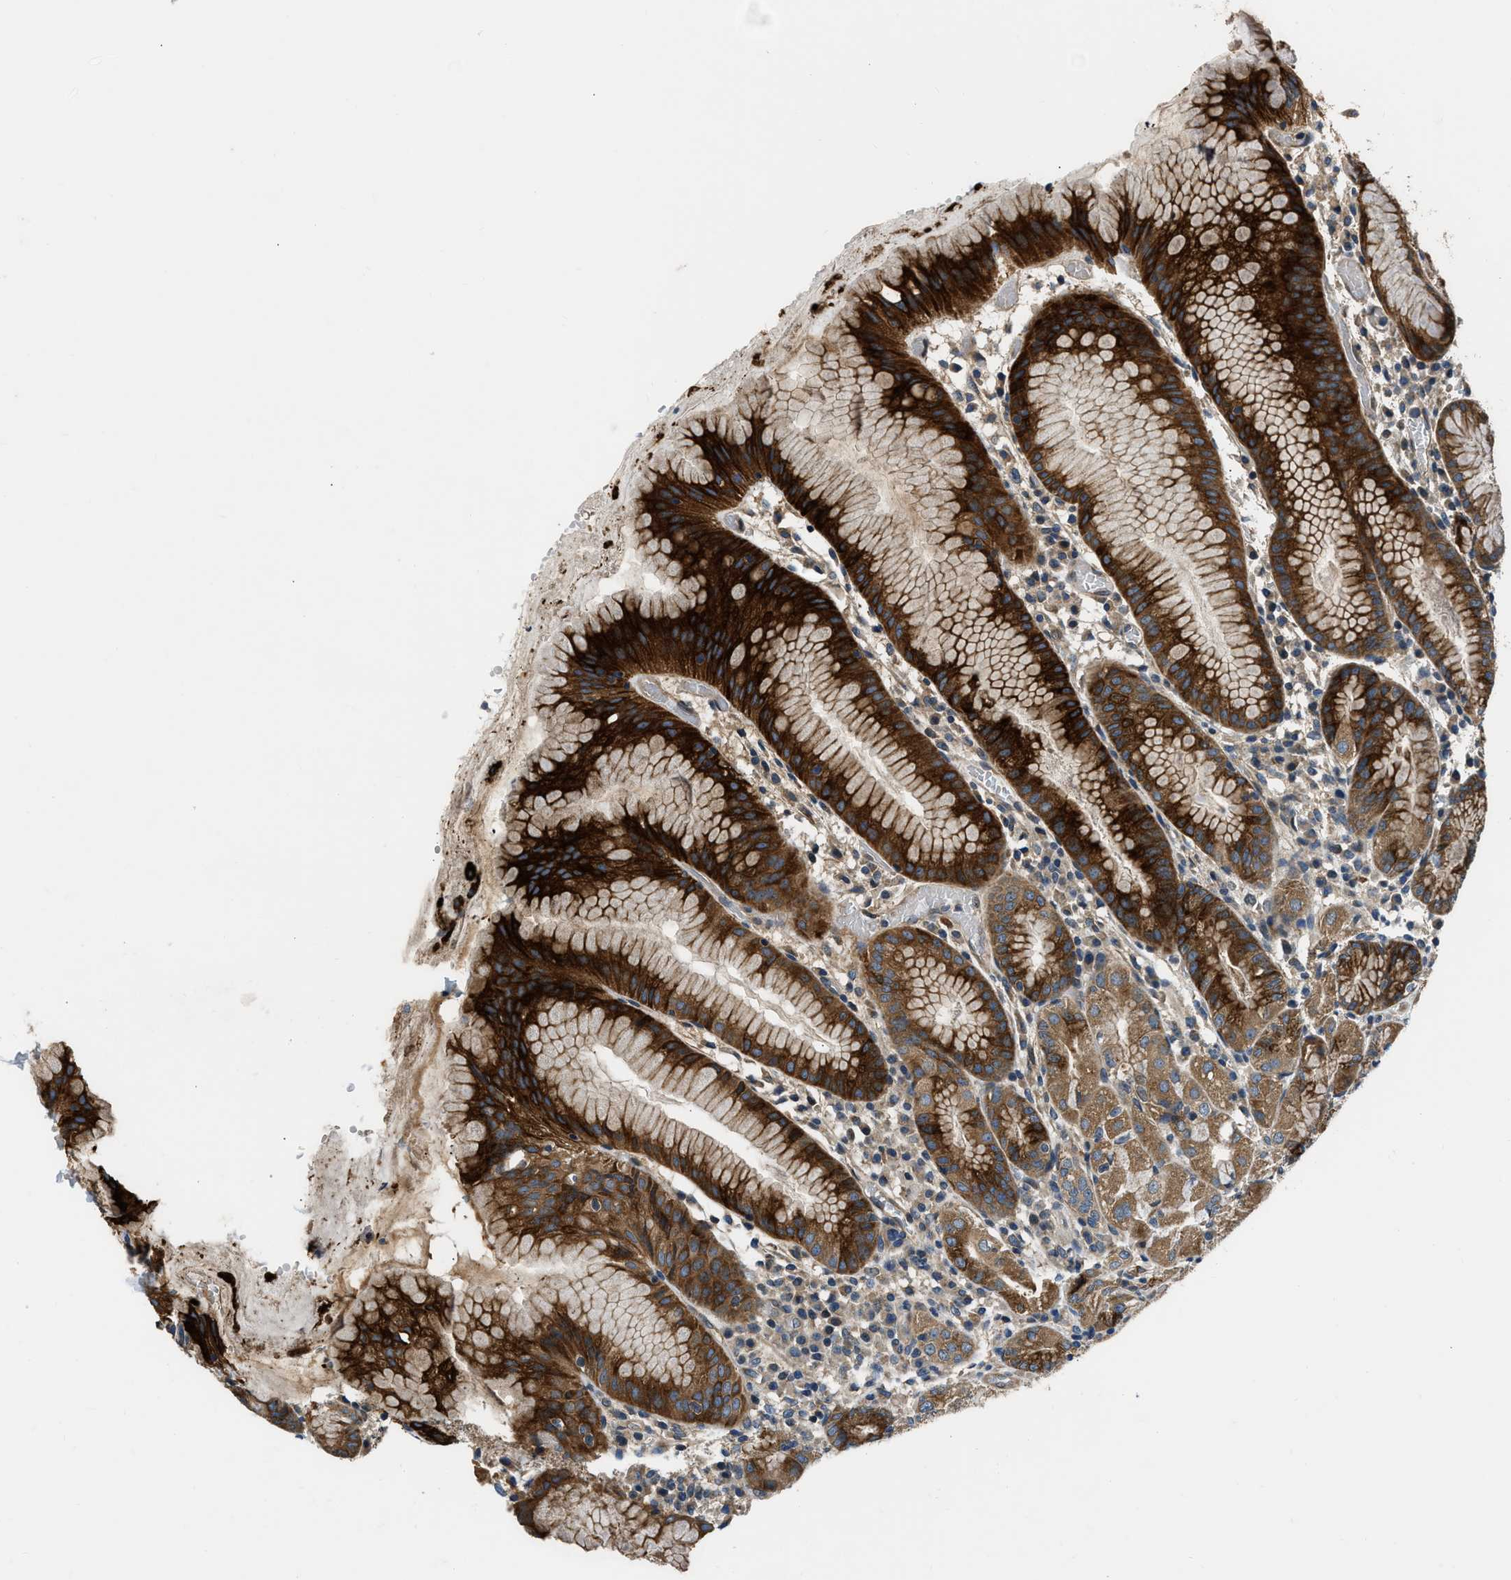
{"staining": {"intensity": "strong", "quantity": "25%-75%", "location": "cytoplasmic/membranous"}, "tissue": "stomach", "cell_type": "Glandular cells", "image_type": "normal", "snomed": [{"axis": "morphology", "description": "Normal tissue, NOS"}, {"axis": "topography", "description": "Stomach"}, {"axis": "topography", "description": "Stomach, lower"}], "caption": "Brown immunohistochemical staining in unremarkable human stomach reveals strong cytoplasmic/membranous expression in approximately 25%-75% of glandular cells. (IHC, brightfield microscopy, high magnification).", "gene": "IL3RA", "patient": {"sex": "female", "age": 75}}